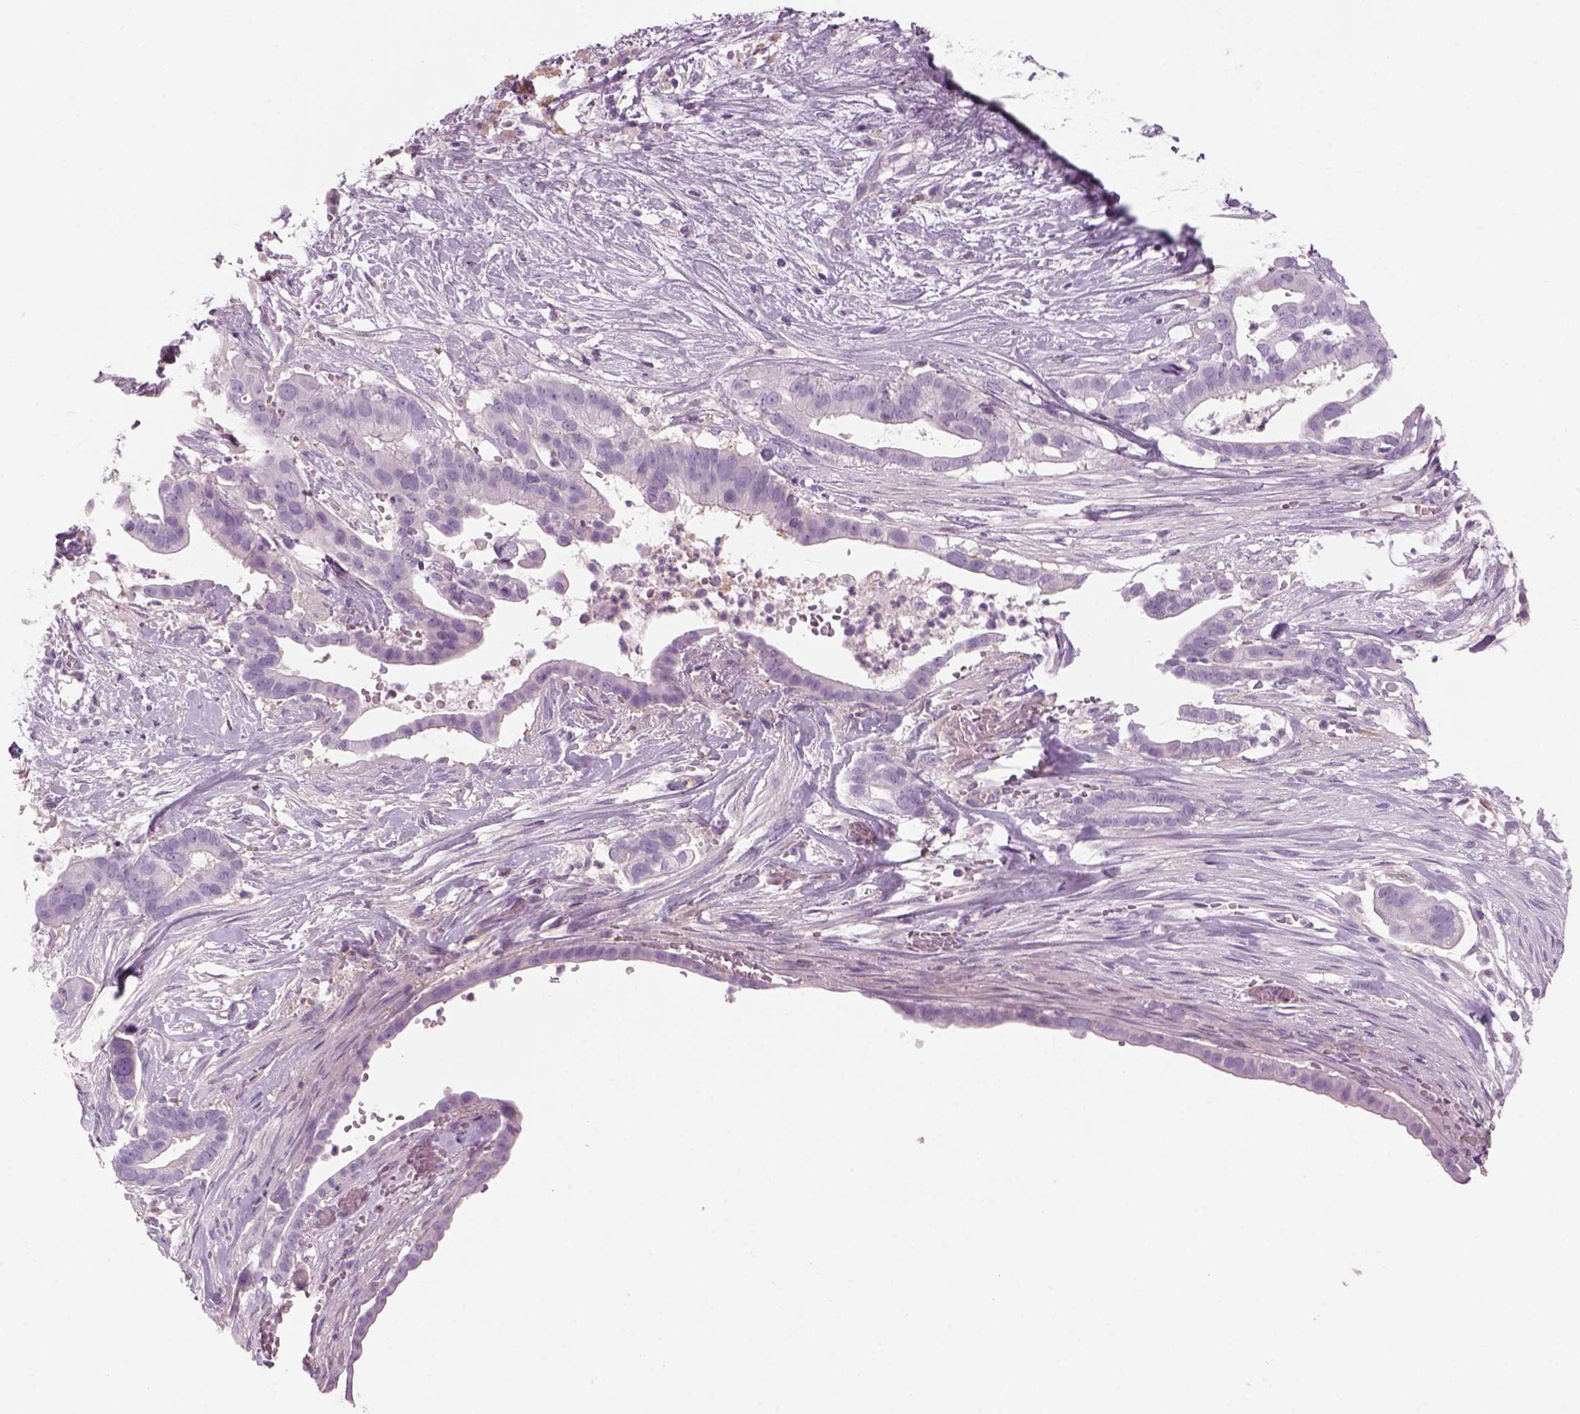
{"staining": {"intensity": "negative", "quantity": "none", "location": "none"}, "tissue": "pancreatic cancer", "cell_type": "Tumor cells", "image_type": "cancer", "snomed": [{"axis": "morphology", "description": "Adenocarcinoma, NOS"}, {"axis": "topography", "description": "Pancreas"}], "caption": "Tumor cells show no significant staining in pancreatic adenocarcinoma.", "gene": "SLC1A7", "patient": {"sex": "male", "age": 61}}